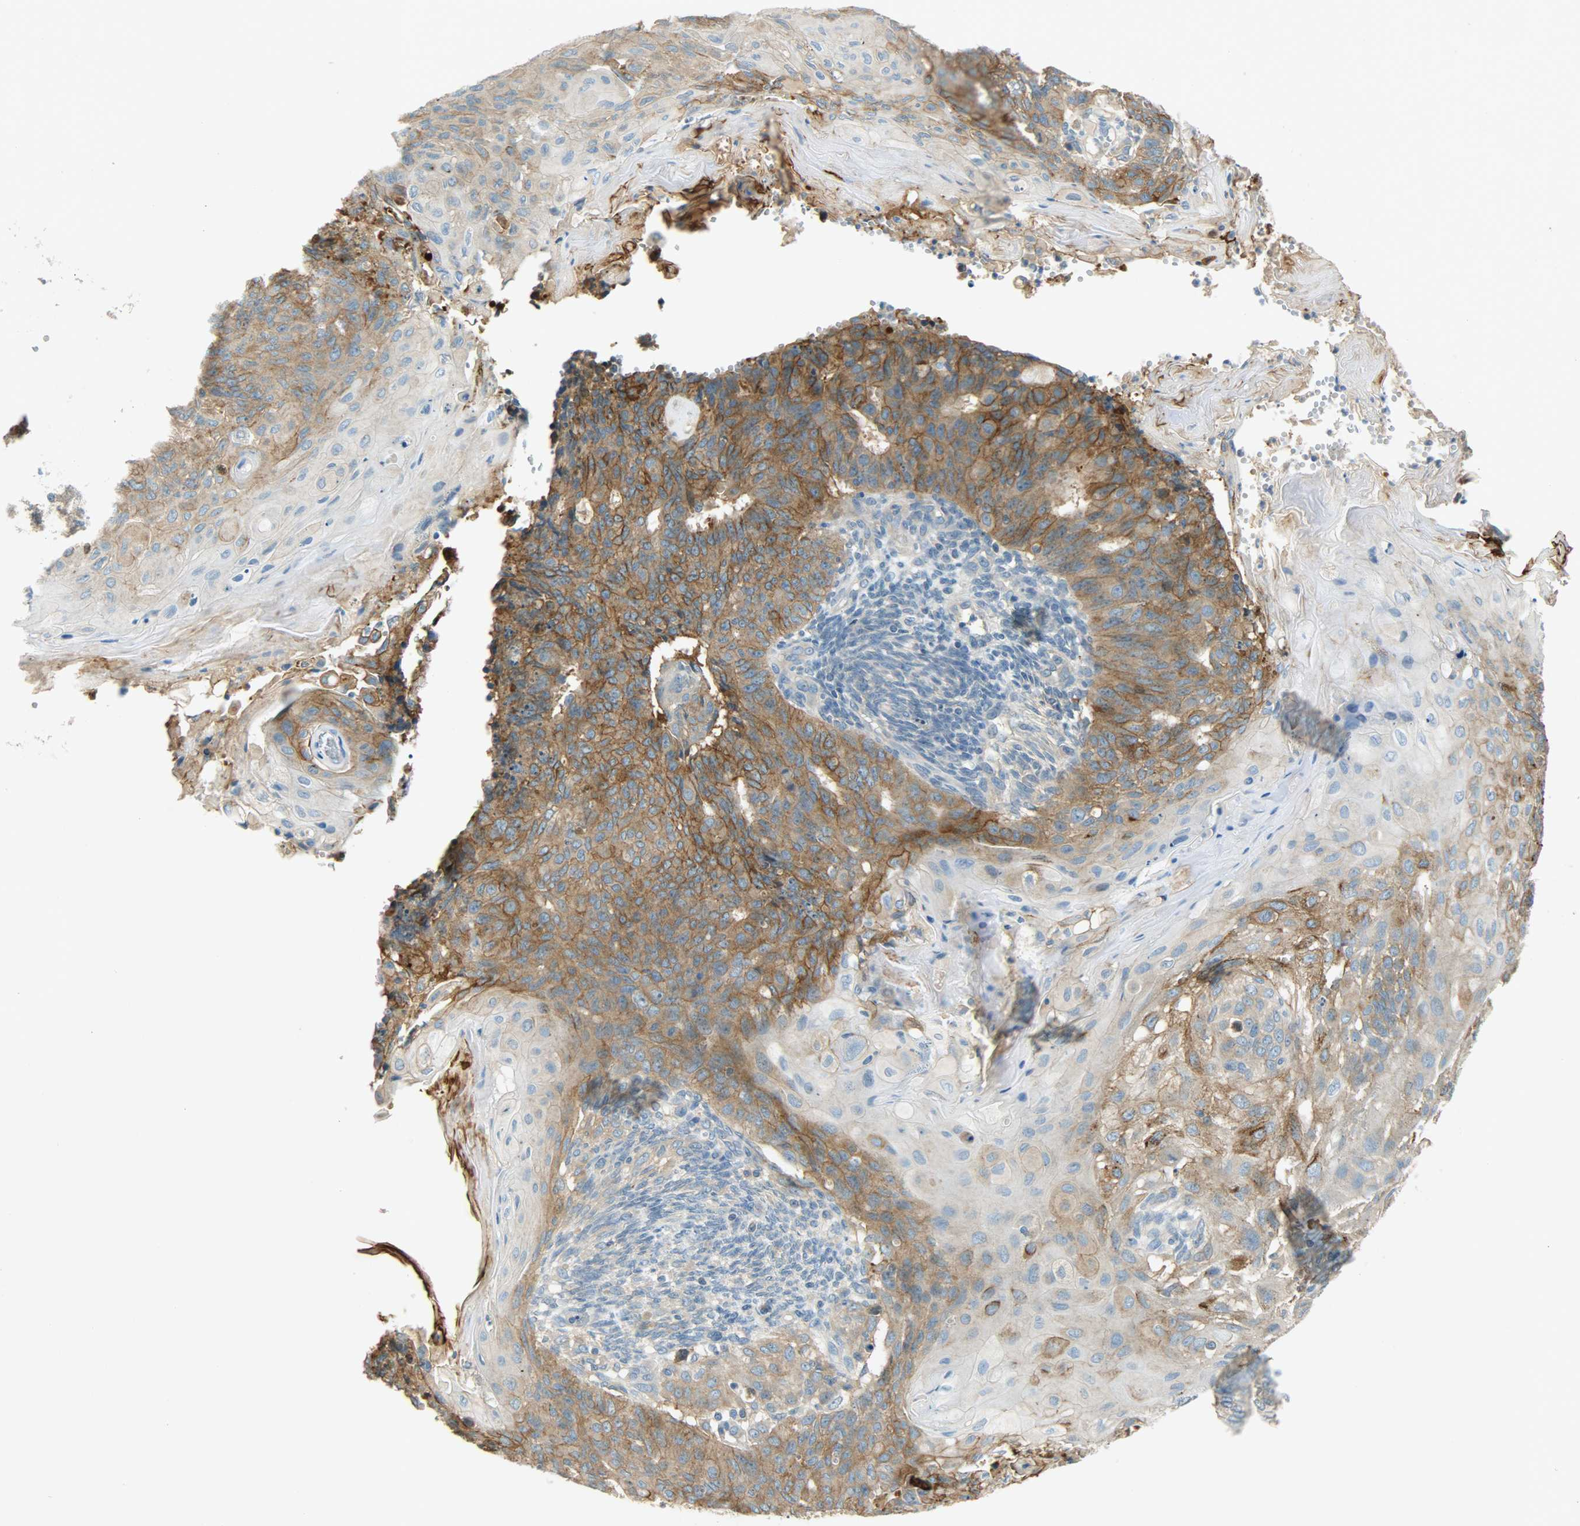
{"staining": {"intensity": "strong", "quantity": ">75%", "location": "cytoplasmic/membranous"}, "tissue": "endometrial cancer", "cell_type": "Tumor cells", "image_type": "cancer", "snomed": [{"axis": "morphology", "description": "Neoplasm, malignant, NOS"}, {"axis": "topography", "description": "Endometrium"}], "caption": "Tumor cells display strong cytoplasmic/membranous positivity in about >75% of cells in endometrial cancer (neoplasm (malignant)). (DAB IHC, brown staining for protein, blue staining for nuclei).", "gene": "DSG2", "patient": {"sex": "female", "age": 74}}